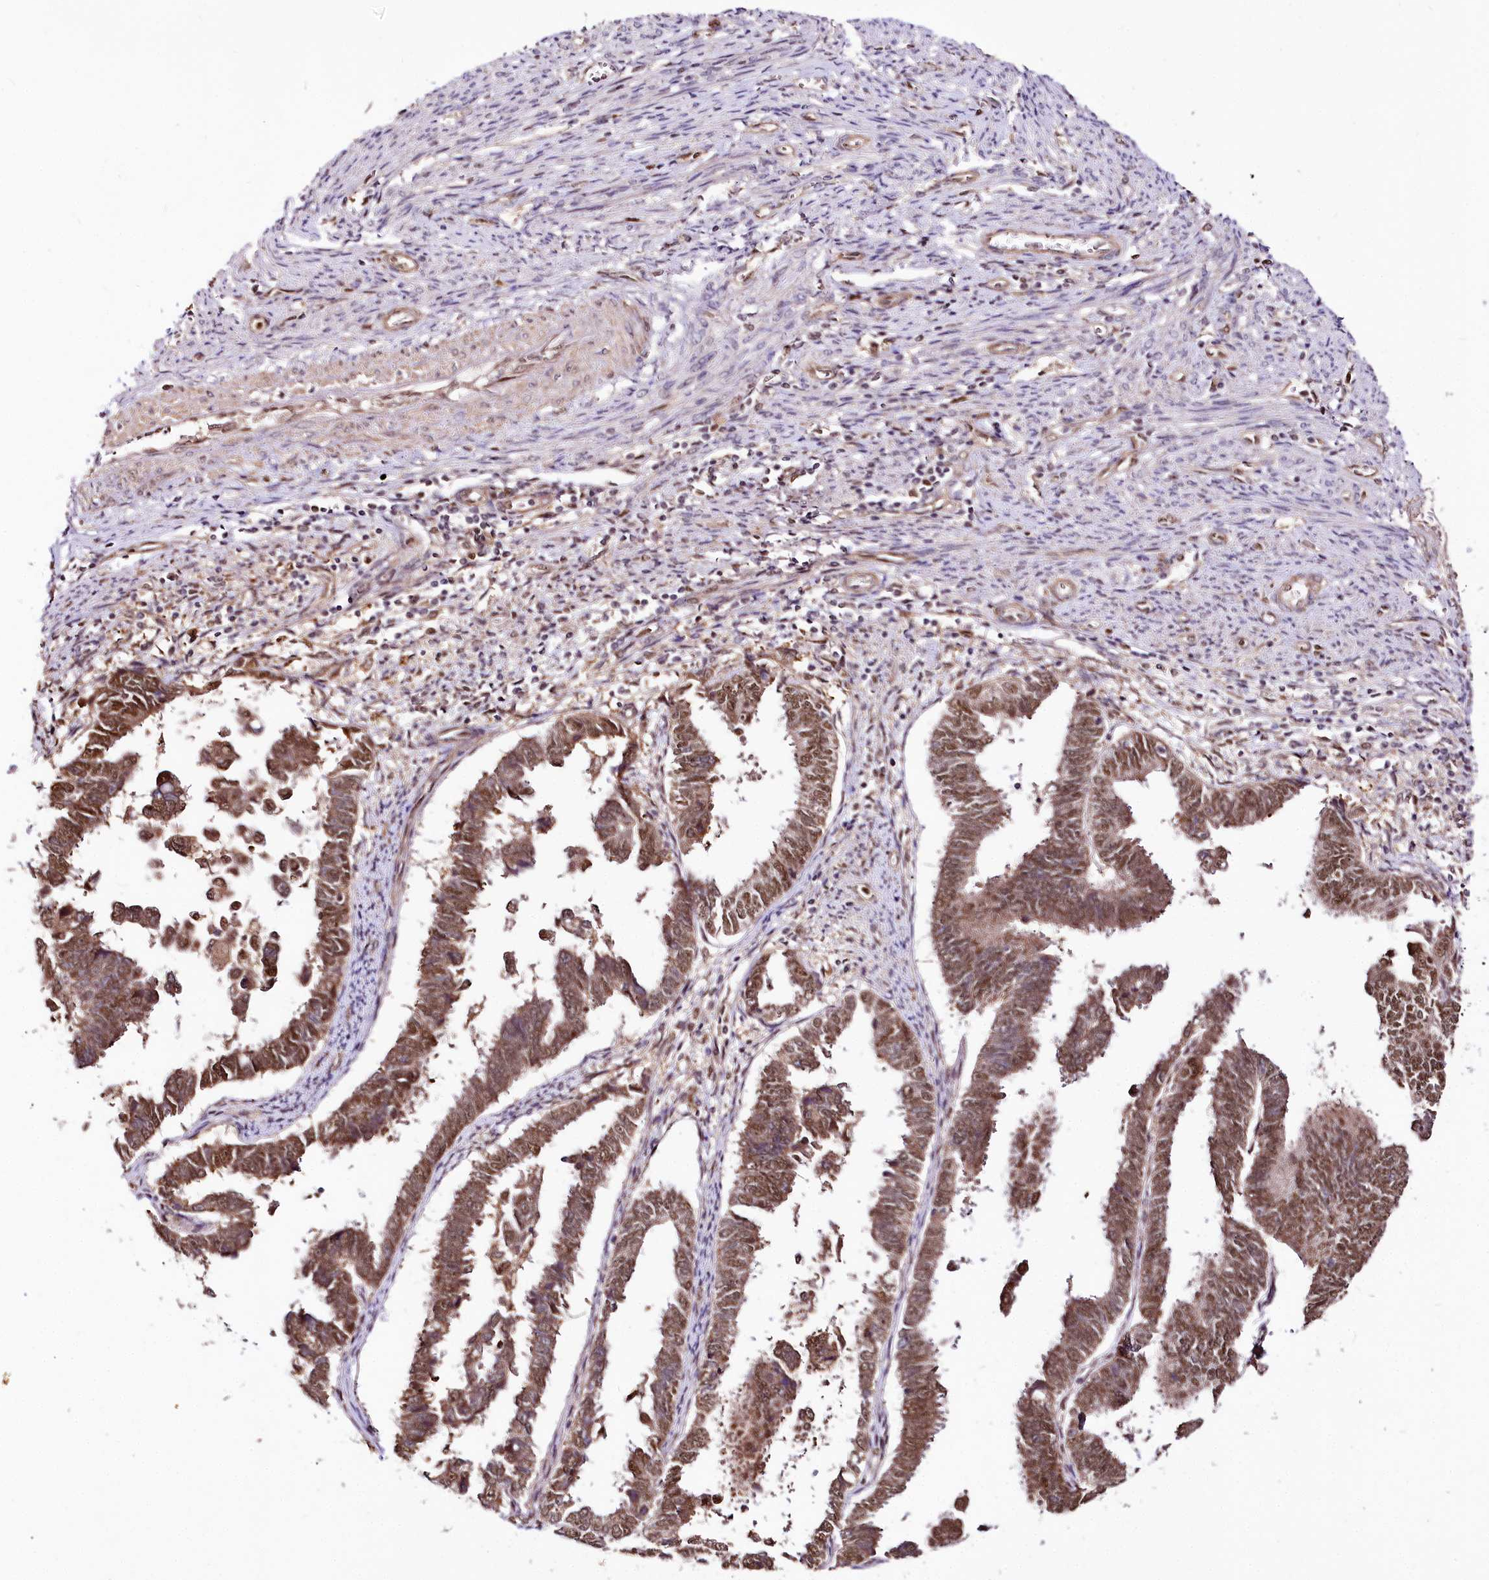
{"staining": {"intensity": "moderate", "quantity": ">75%", "location": "cytoplasmic/membranous,nuclear"}, "tissue": "endometrial cancer", "cell_type": "Tumor cells", "image_type": "cancer", "snomed": [{"axis": "morphology", "description": "Adenocarcinoma, NOS"}, {"axis": "topography", "description": "Endometrium"}], "caption": "Immunohistochemistry (DAB (3,3'-diaminobenzidine)) staining of human endometrial adenocarcinoma exhibits moderate cytoplasmic/membranous and nuclear protein expression in approximately >75% of tumor cells.", "gene": "GNL3L", "patient": {"sex": "female", "age": 75}}